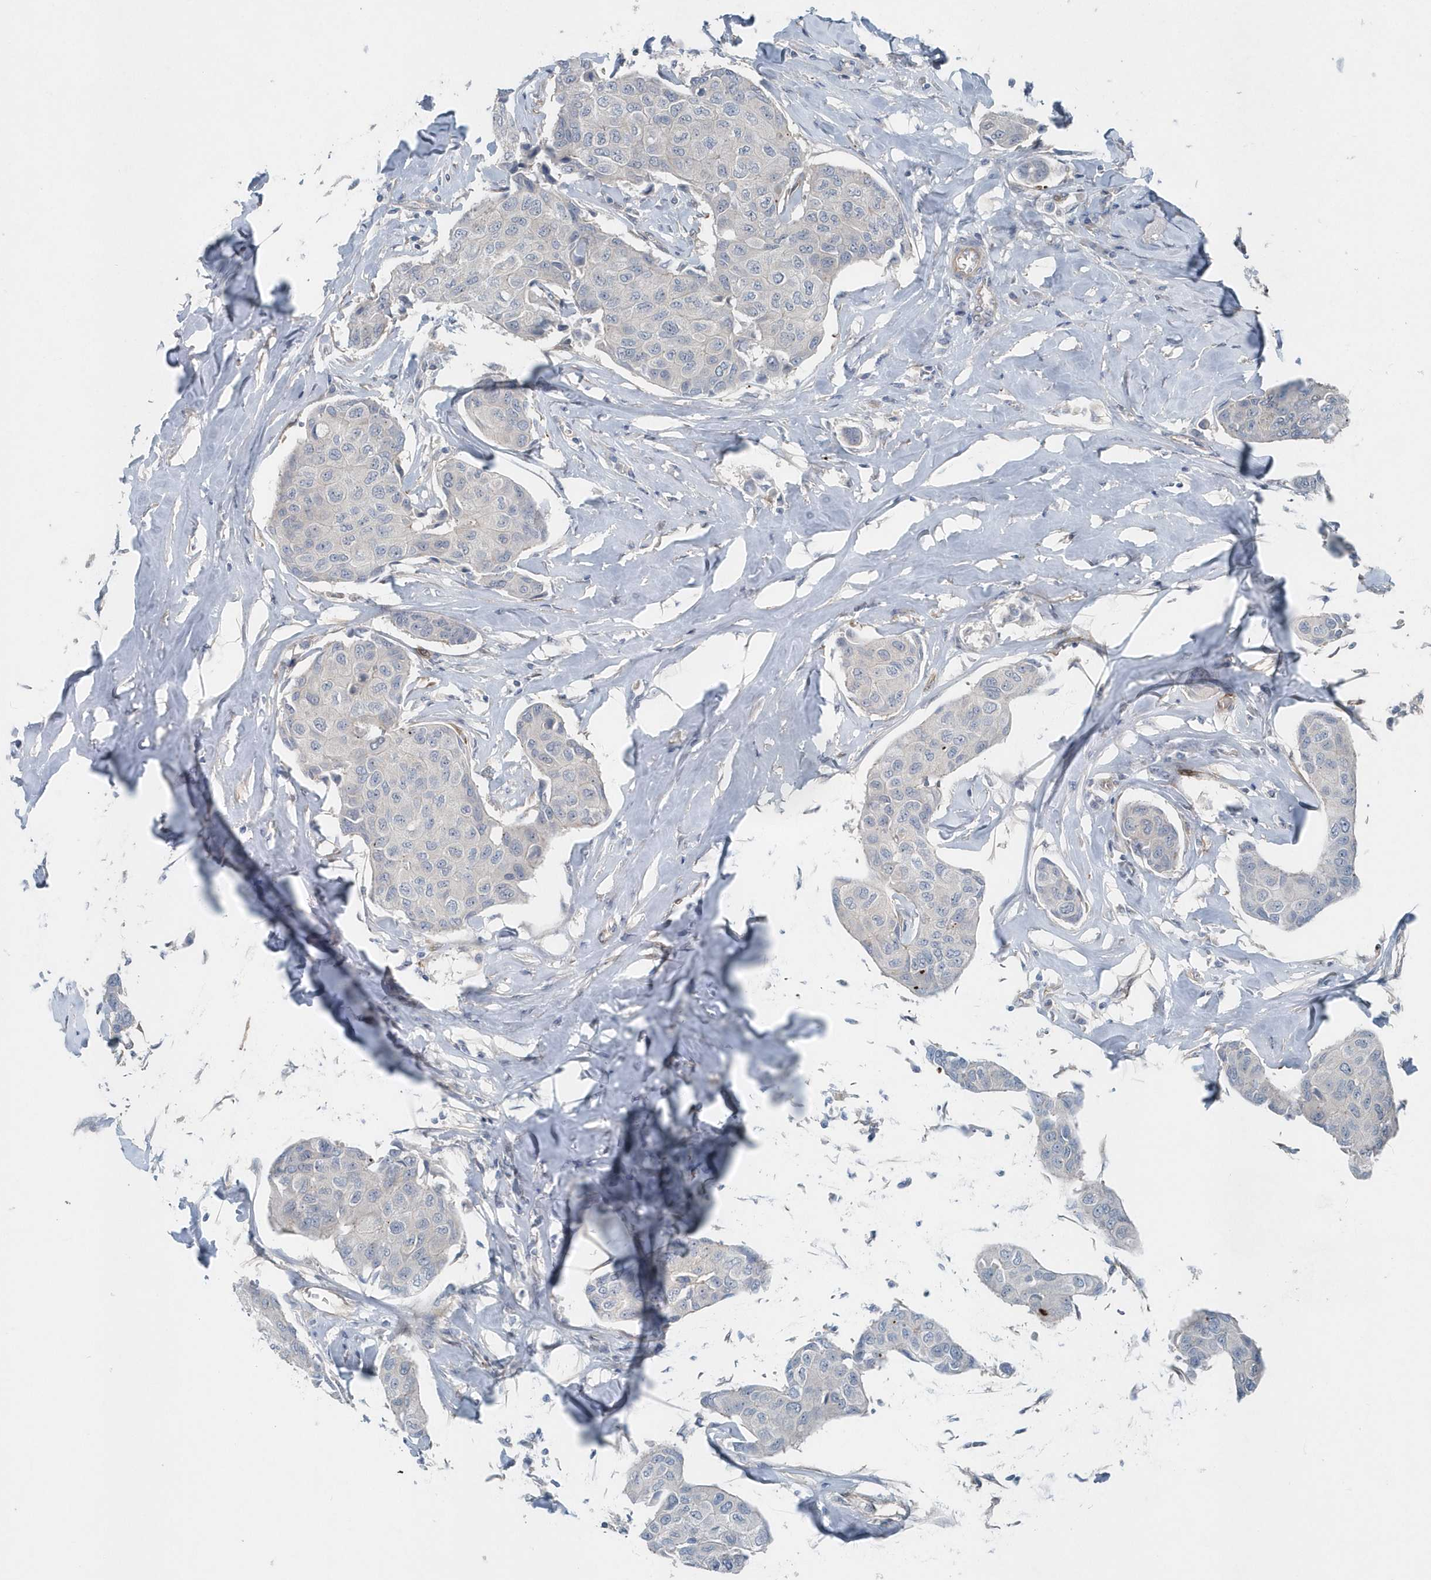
{"staining": {"intensity": "negative", "quantity": "none", "location": "none"}, "tissue": "breast cancer", "cell_type": "Tumor cells", "image_type": "cancer", "snomed": [{"axis": "morphology", "description": "Duct carcinoma"}, {"axis": "topography", "description": "Breast"}], "caption": "Human breast cancer (infiltrating ductal carcinoma) stained for a protein using IHC shows no expression in tumor cells.", "gene": "MCC", "patient": {"sex": "female", "age": 80}}